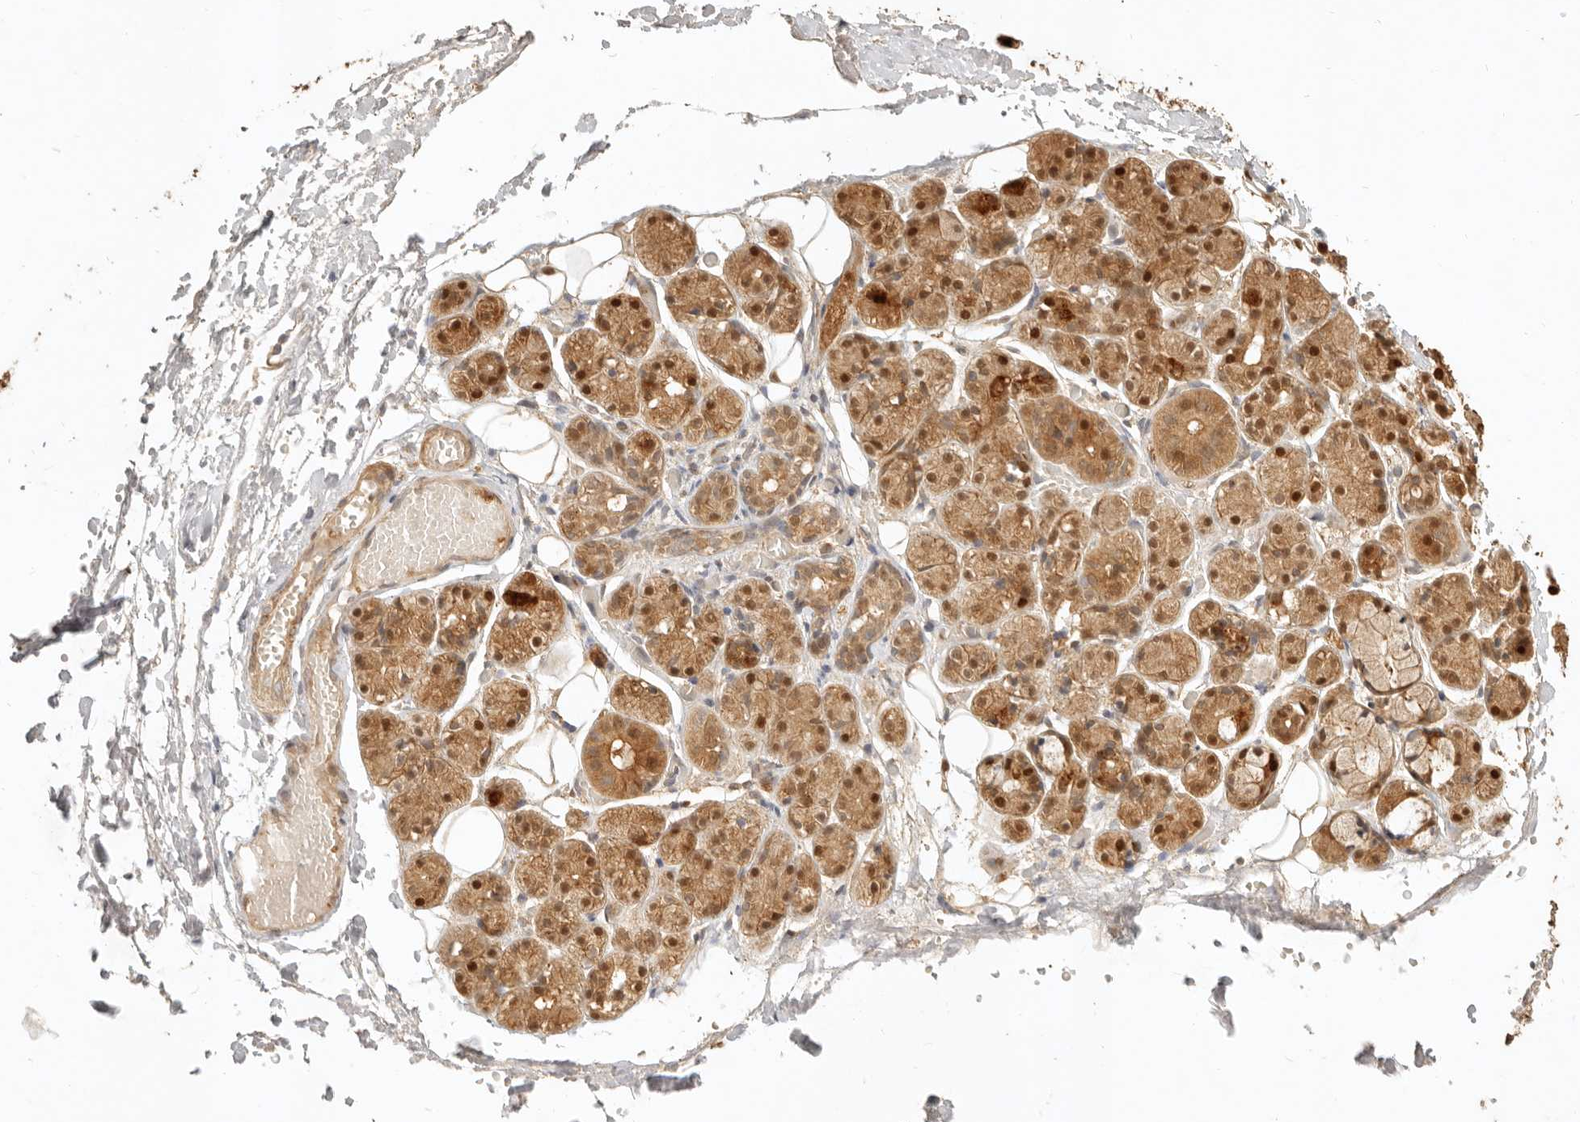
{"staining": {"intensity": "strong", "quantity": ">75%", "location": "cytoplasmic/membranous,nuclear"}, "tissue": "salivary gland", "cell_type": "Glandular cells", "image_type": "normal", "snomed": [{"axis": "morphology", "description": "Normal tissue, NOS"}, {"axis": "topography", "description": "Salivary gland"}], "caption": "High-magnification brightfield microscopy of benign salivary gland stained with DAB (3,3'-diaminobenzidine) (brown) and counterstained with hematoxylin (blue). glandular cells exhibit strong cytoplasmic/membranous,nuclear expression is identified in approximately>75% of cells. (DAB (3,3'-diaminobenzidine) IHC, brown staining for protein, blue staining for nuclei).", "gene": "KIF2B", "patient": {"sex": "male", "age": 63}}